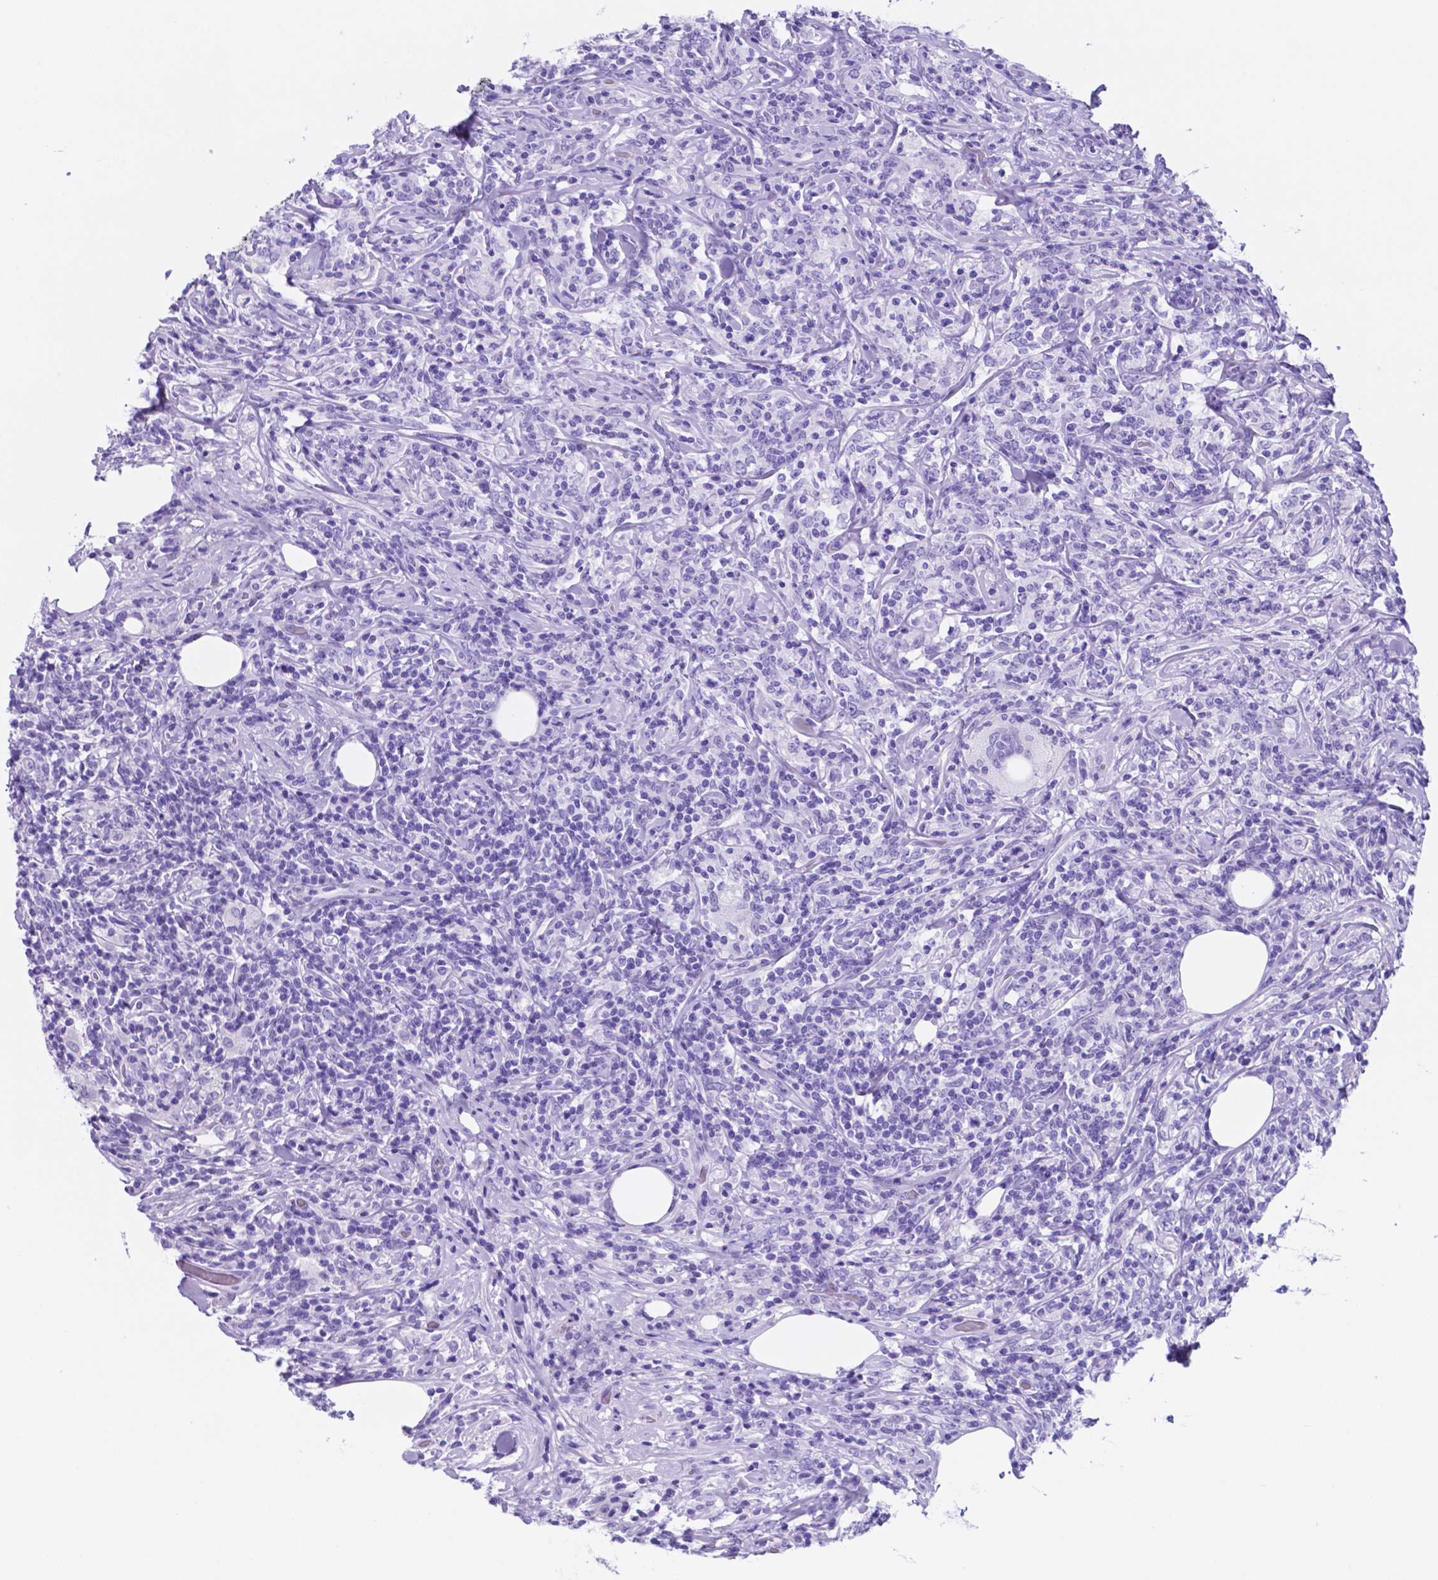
{"staining": {"intensity": "negative", "quantity": "none", "location": "none"}, "tissue": "lymphoma", "cell_type": "Tumor cells", "image_type": "cancer", "snomed": [{"axis": "morphology", "description": "Malignant lymphoma, non-Hodgkin's type, High grade"}, {"axis": "topography", "description": "Lymph node"}], "caption": "DAB immunohistochemical staining of lymphoma exhibits no significant staining in tumor cells.", "gene": "DNAAF8", "patient": {"sex": "female", "age": 84}}